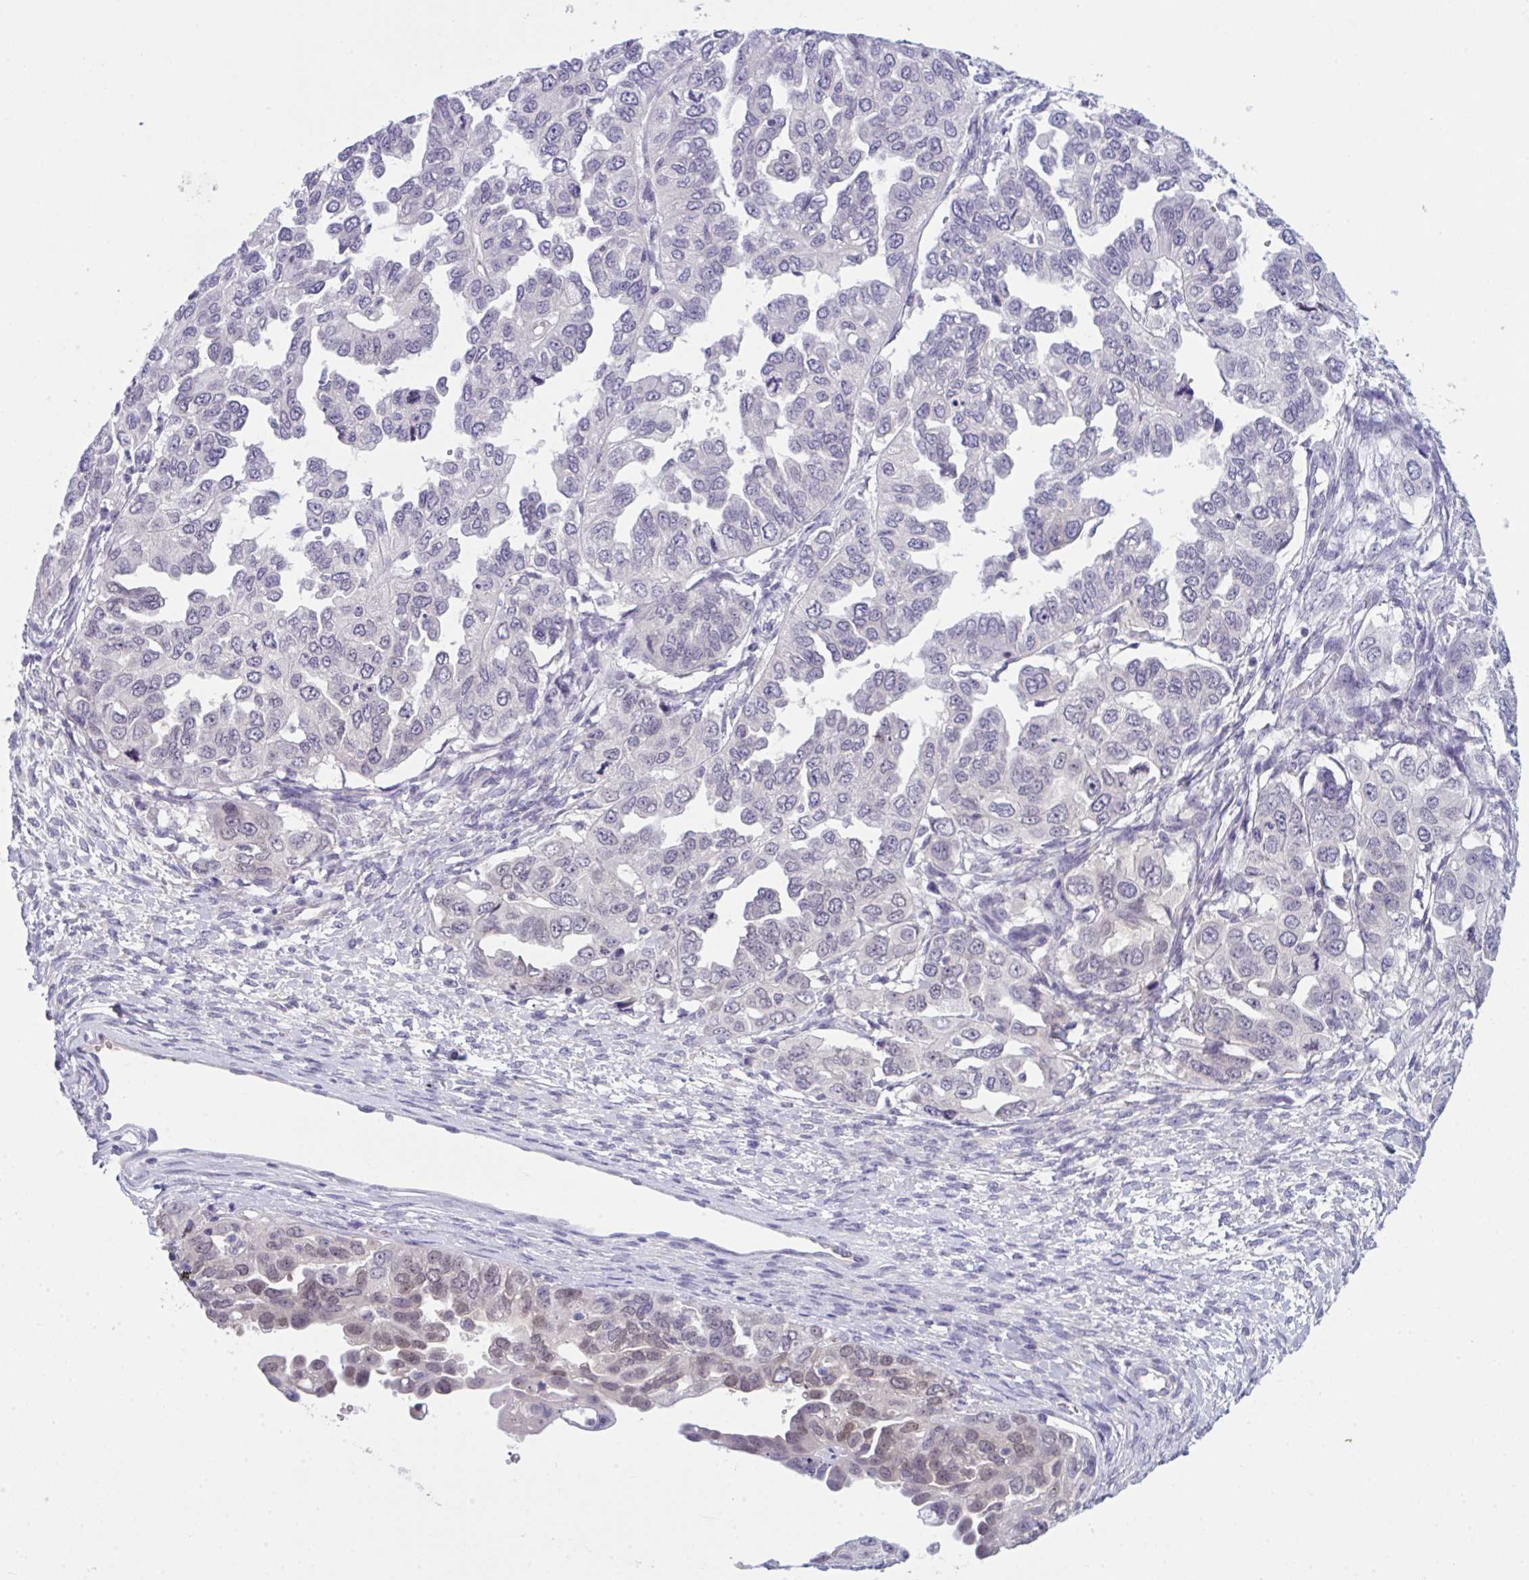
{"staining": {"intensity": "negative", "quantity": "none", "location": "none"}, "tissue": "ovarian cancer", "cell_type": "Tumor cells", "image_type": "cancer", "snomed": [{"axis": "morphology", "description": "Cystadenocarcinoma, serous, NOS"}, {"axis": "topography", "description": "Ovary"}], "caption": "Ovarian cancer was stained to show a protein in brown. There is no significant expression in tumor cells.", "gene": "WNT9B", "patient": {"sex": "female", "age": 53}}